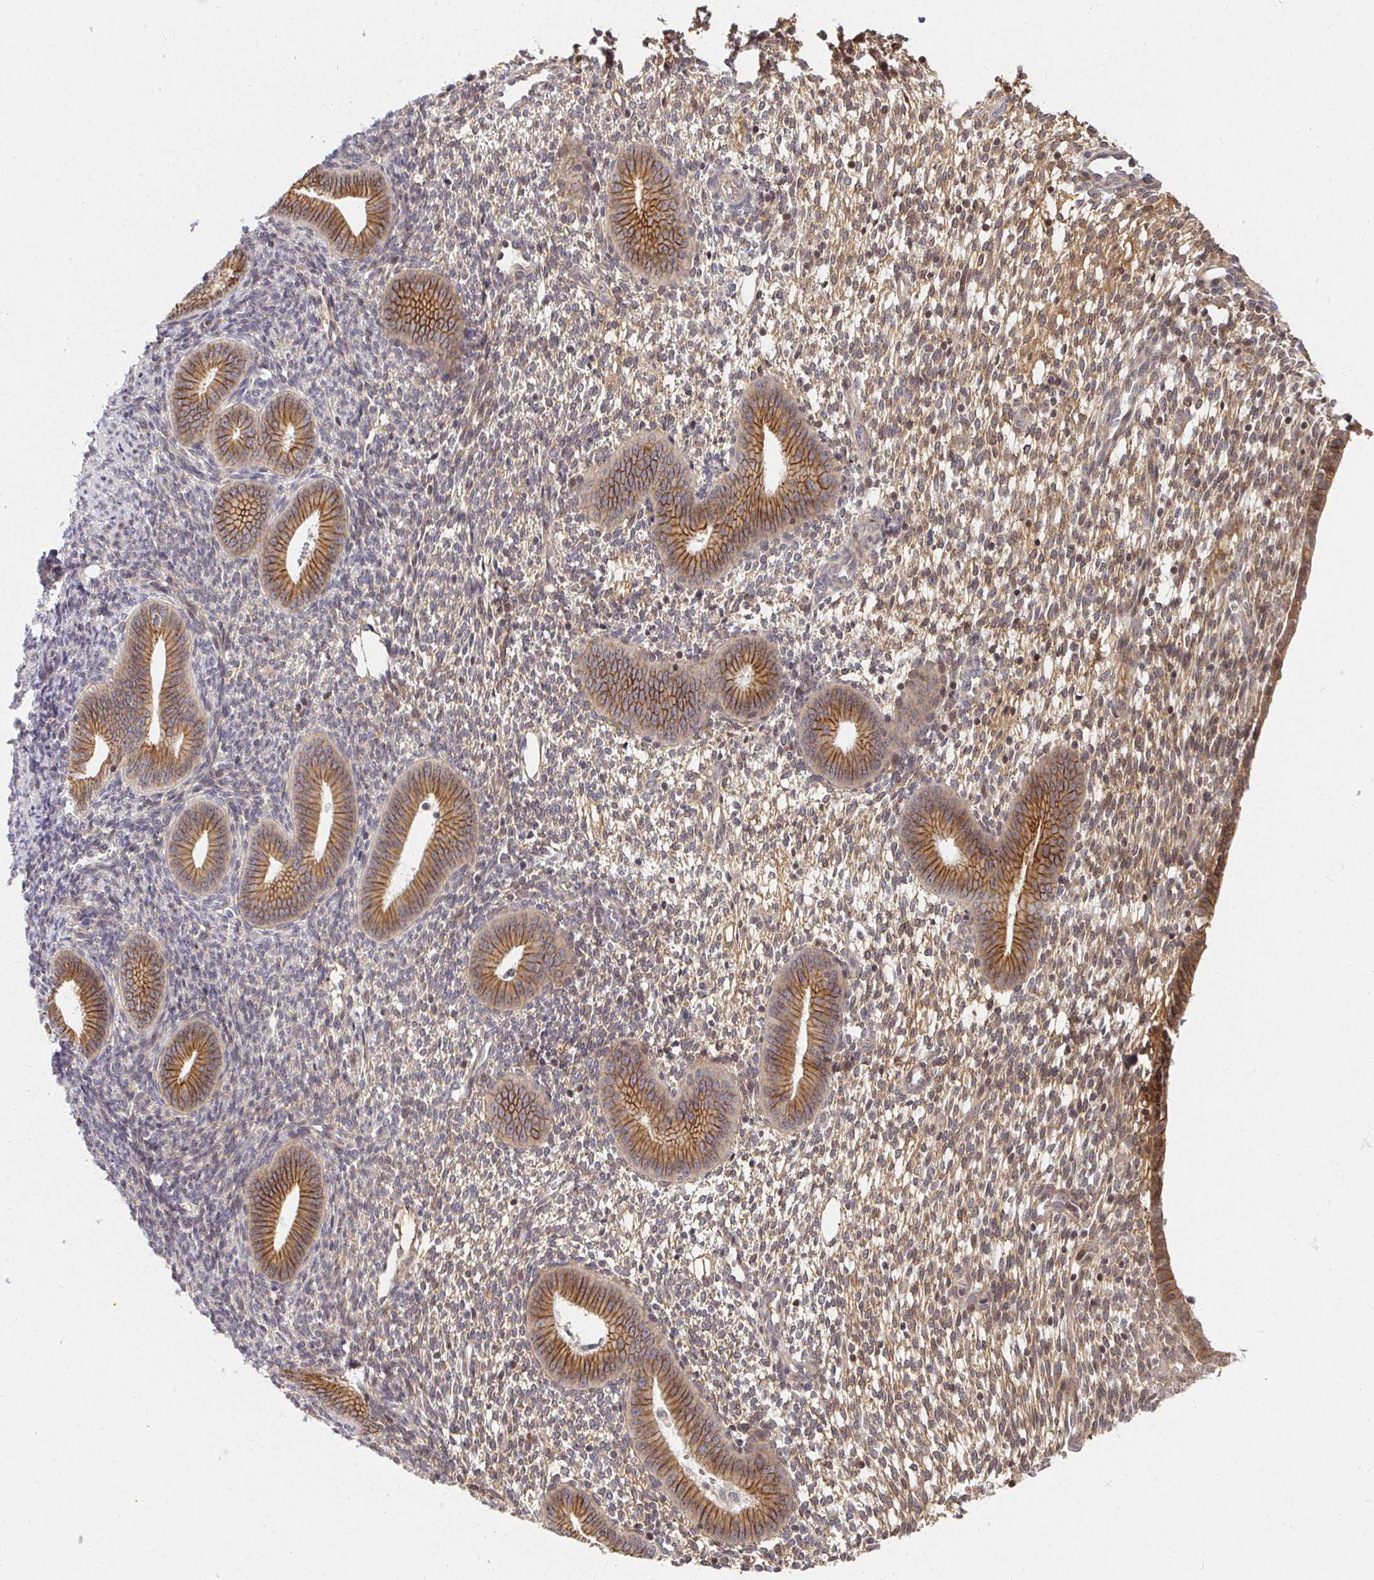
{"staining": {"intensity": "weak", "quantity": "25%-75%", "location": "cytoplasmic/membranous"}, "tissue": "endometrium", "cell_type": "Cells in endometrial stroma", "image_type": "normal", "snomed": [{"axis": "morphology", "description": "Normal tissue, NOS"}, {"axis": "topography", "description": "Endometrium"}], "caption": "Immunohistochemical staining of benign endometrium exhibits low levels of weak cytoplasmic/membranous positivity in approximately 25%-75% of cells in endometrial stroma. The protein is shown in brown color, while the nuclei are stained blue.", "gene": "ANK3", "patient": {"sex": "female", "age": 40}}